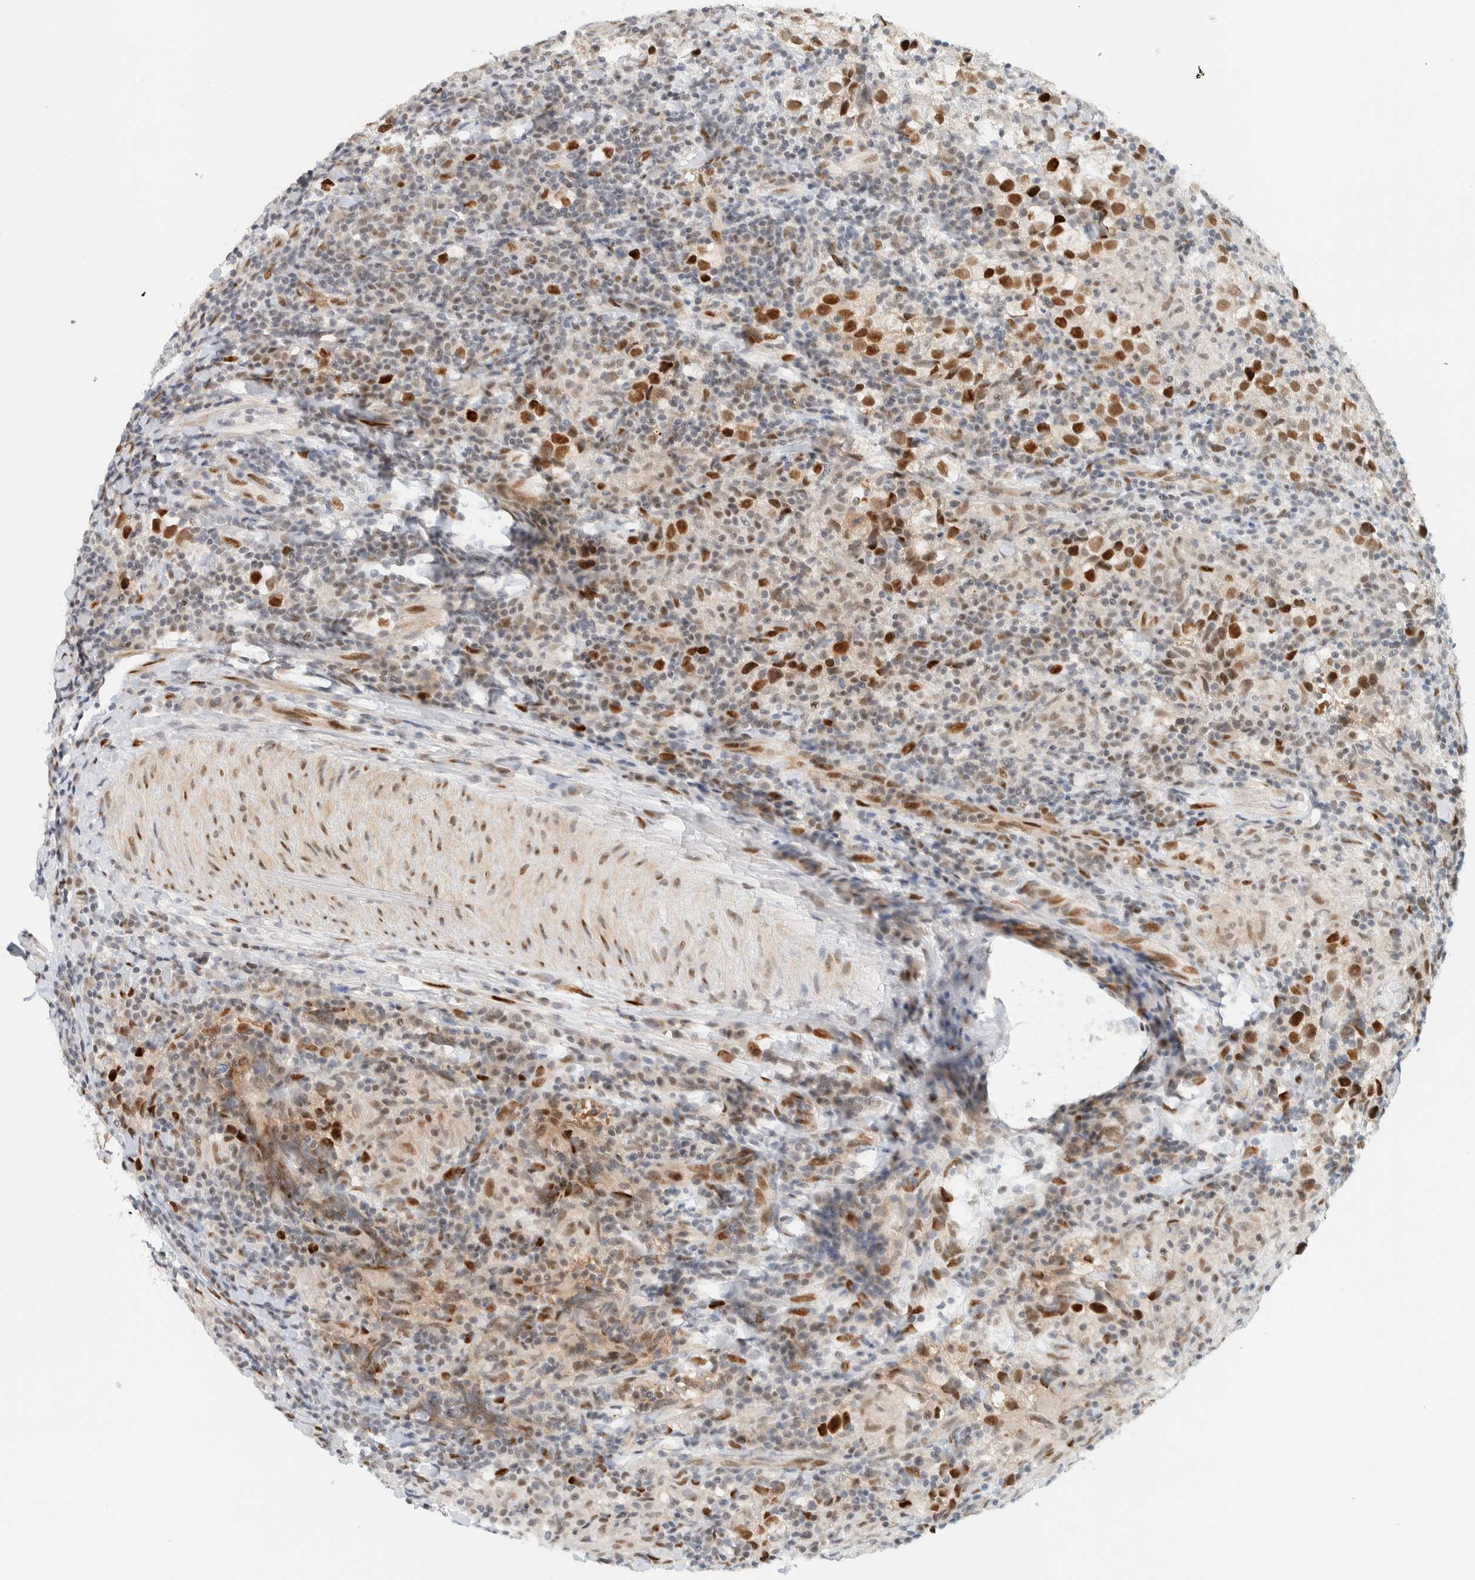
{"staining": {"intensity": "strong", "quantity": ">75%", "location": "nuclear"}, "tissue": "testis cancer", "cell_type": "Tumor cells", "image_type": "cancer", "snomed": [{"axis": "morphology", "description": "Seminoma, NOS"}, {"axis": "morphology", "description": "Carcinoma, Embryonal, NOS"}, {"axis": "topography", "description": "Testis"}], "caption": "This histopathology image reveals immunohistochemistry (IHC) staining of human testis cancer, with high strong nuclear expression in about >75% of tumor cells.", "gene": "ZNF683", "patient": {"sex": "male", "age": 36}}